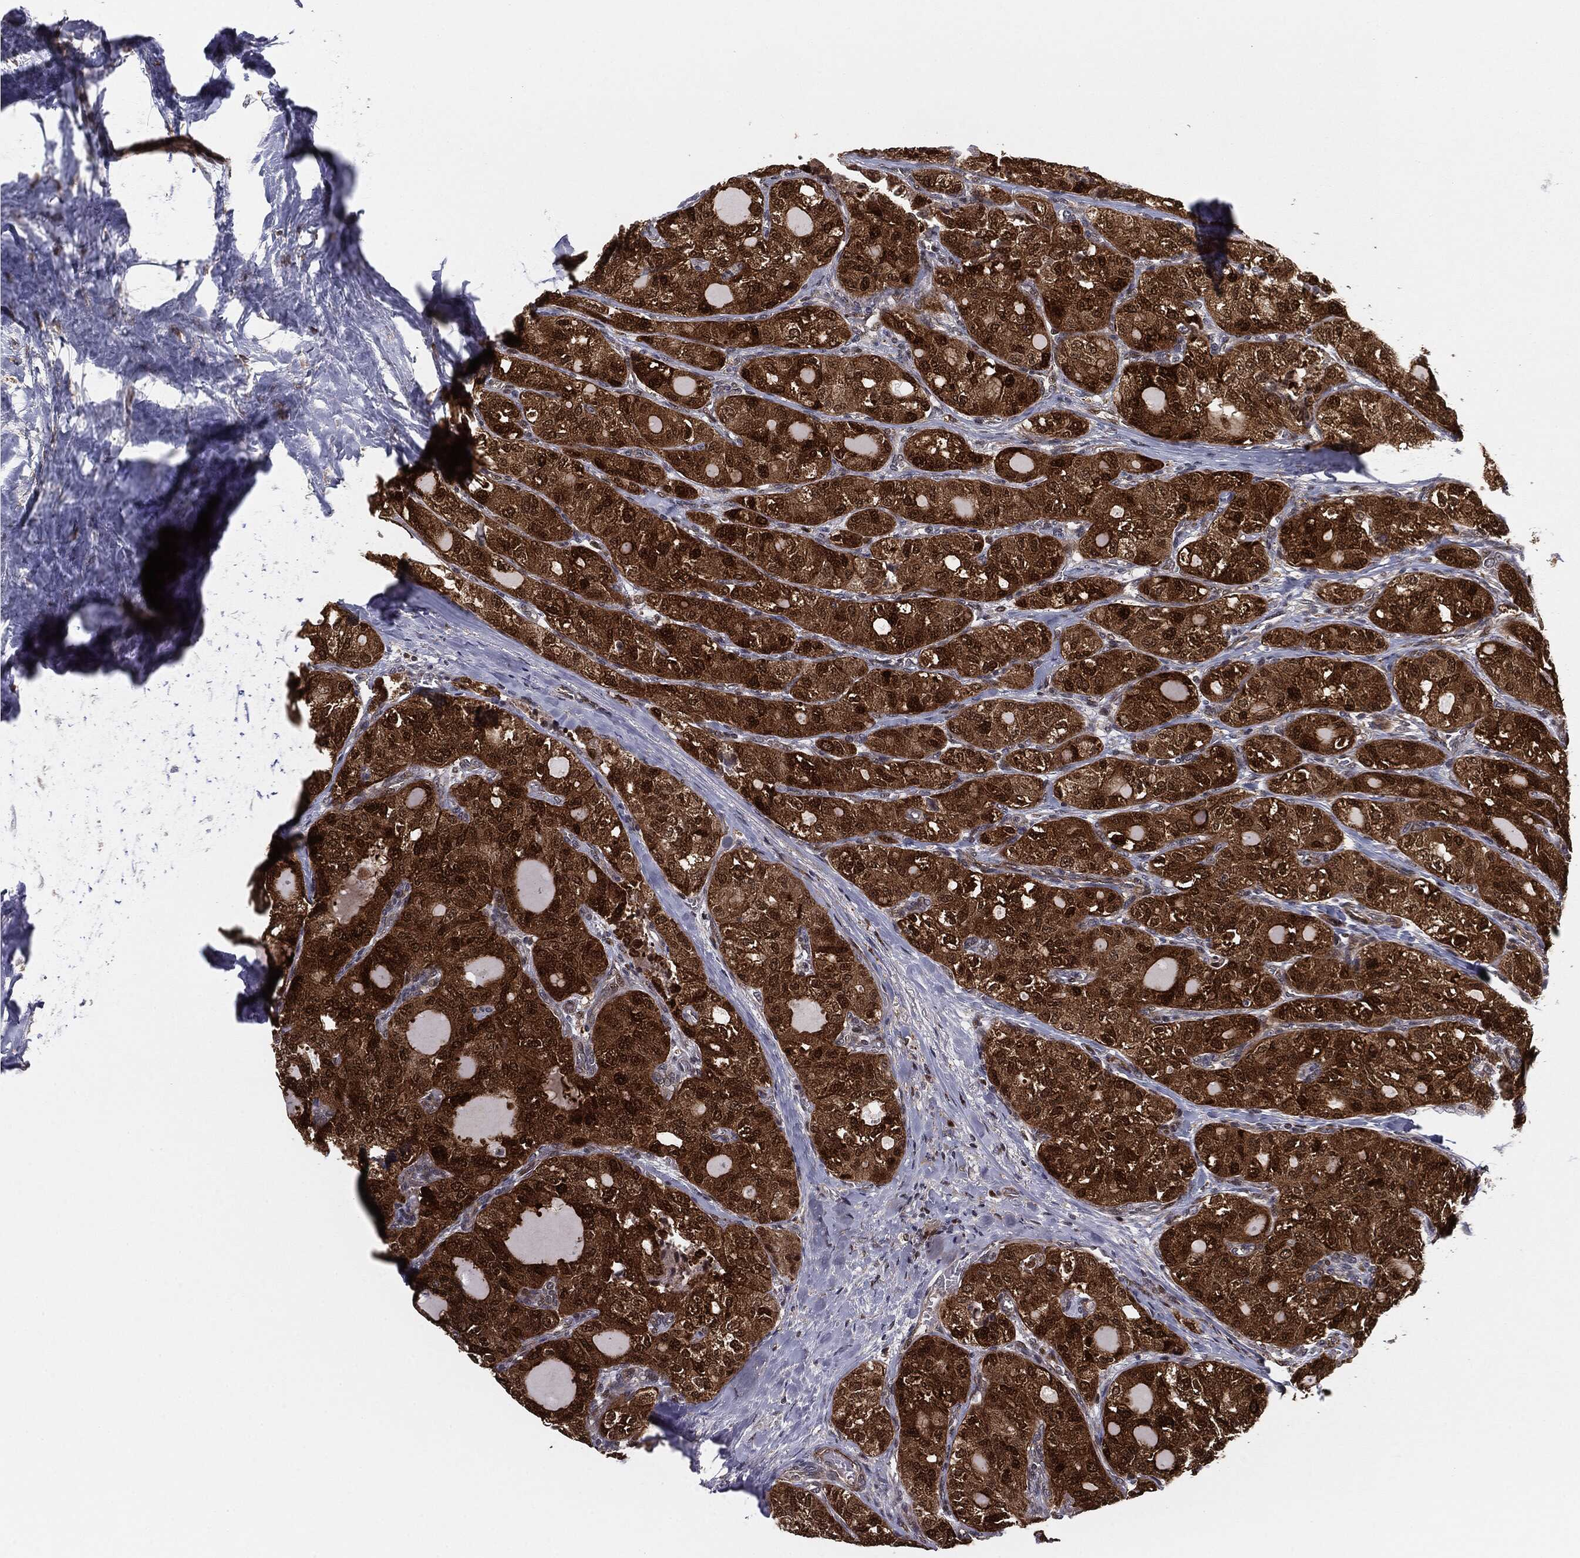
{"staining": {"intensity": "strong", "quantity": ">75%", "location": "cytoplasmic/membranous"}, "tissue": "thyroid cancer", "cell_type": "Tumor cells", "image_type": "cancer", "snomed": [{"axis": "morphology", "description": "Follicular adenoma carcinoma, NOS"}, {"axis": "topography", "description": "Thyroid gland"}], "caption": "Human thyroid cancer (follicular adenoma carcinoma) stained with a protein marker shows strong staining in tumor cells.", "gene": "PTEN", "patient": {"sex": "male", "age": 75}}